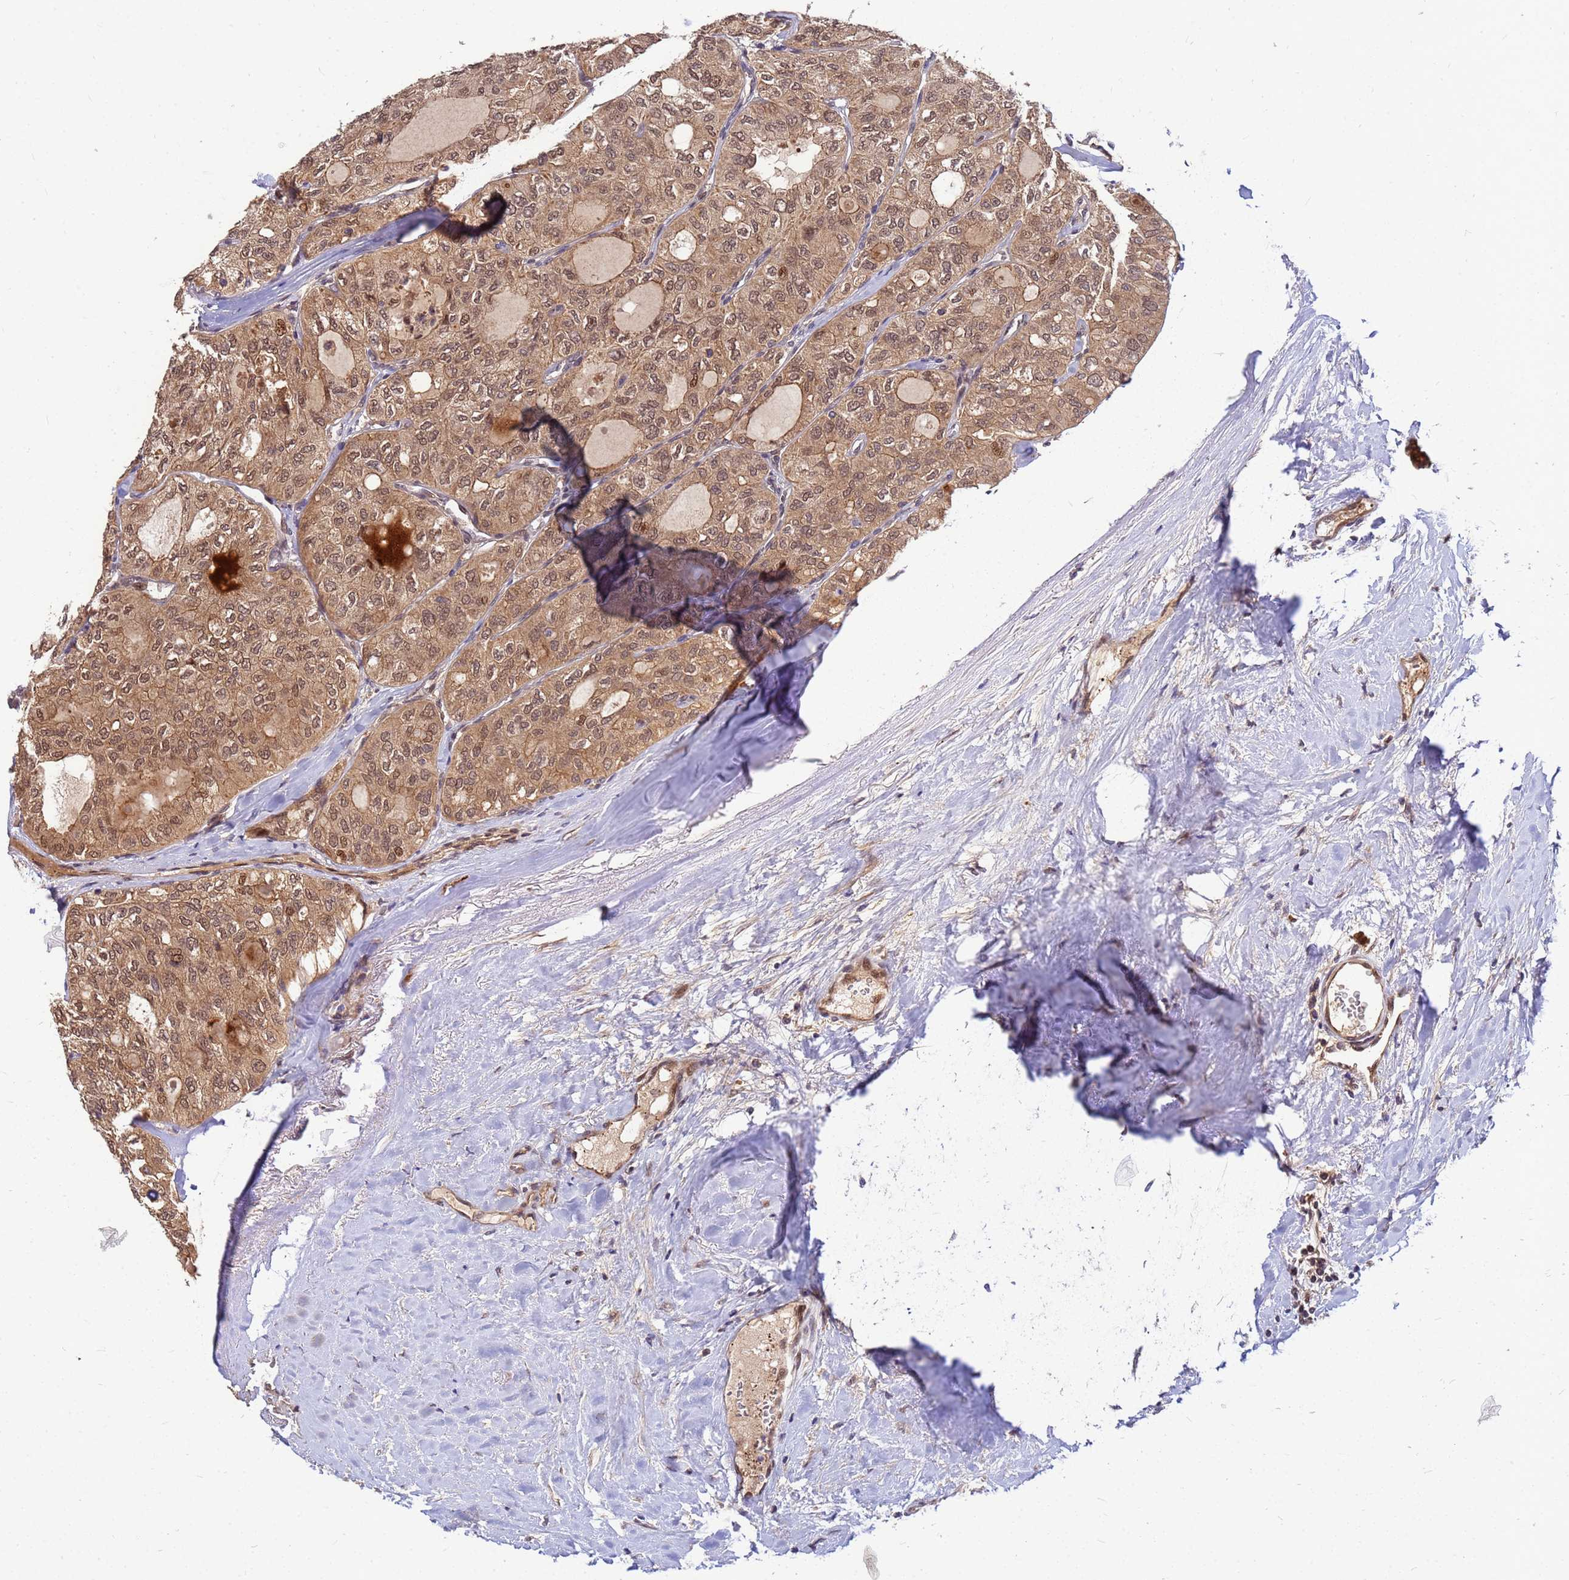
{"staining": {"intensity": "moderate", "quantity": ">75%", "location": "cytoplasmic/membranous,nuclear"}, "tissue": "thyroid cancer", "cell_type": "Tumor cells", "image_type": "cancer", "snomed": [{"axis": "morphology", "description": "Follicular adenoma carcinoma, NOS"}, {"axis": "topography", "description": "Thyroid gland"}], "caption": "An IHC image of neoplastic tissue is shown. Protein staining in brown highlights moderate cytoplasmic/membranous and nuclear positivity in thyroid cancer (follicular adenoma carcinoma) within tumor cells.", "gene": "DUS4L", "patient": {"sex": "male", "age": 75}}